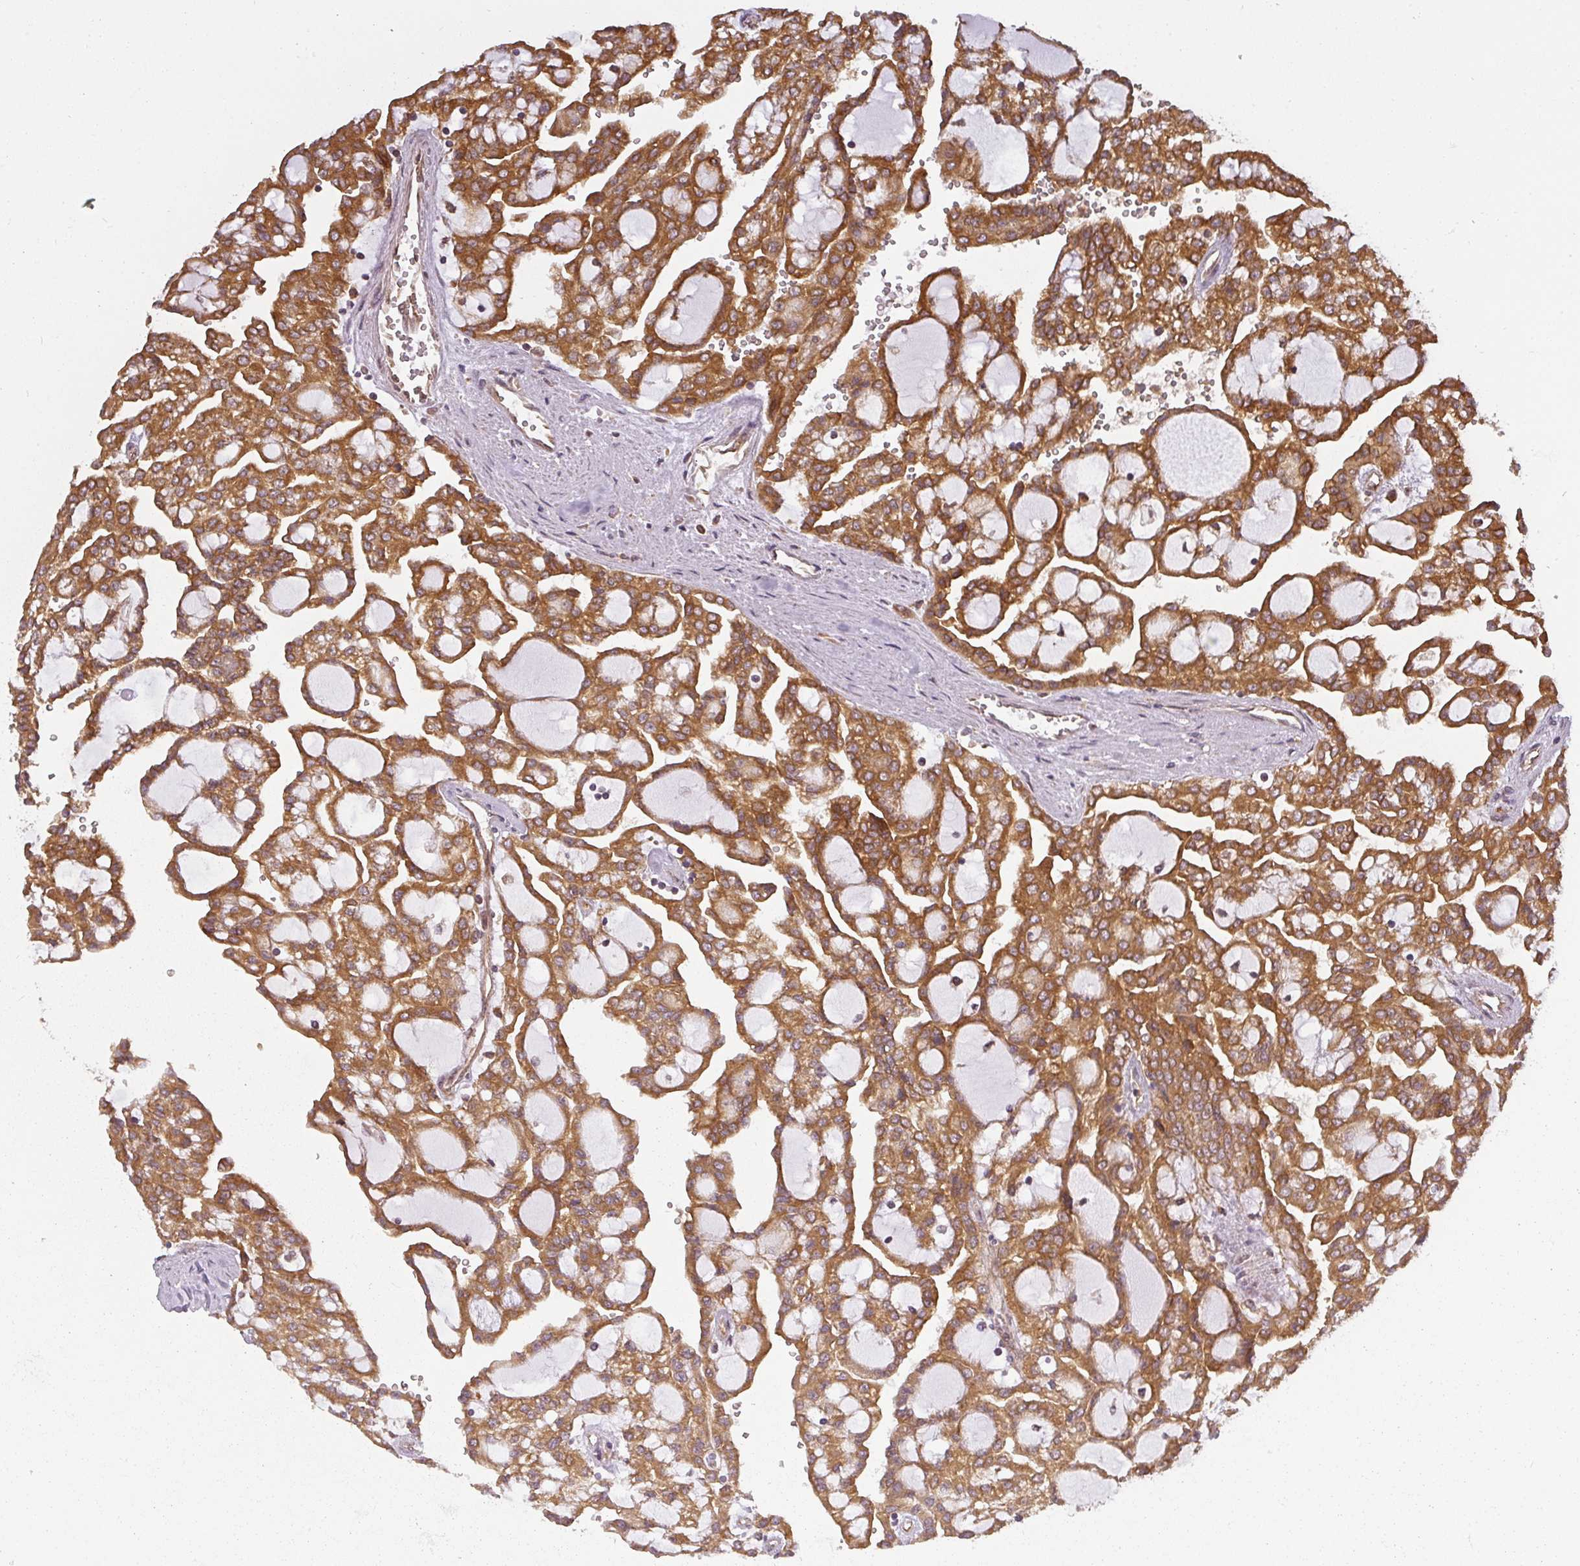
{"staining": {"intensity": "strong", "quantity": ">75%", "location": "cytoplasmic/membranous"}, "tissue": "renal cancer", "cell_type": "Tumor cells", "image_type": "cancer", "snomed": [{"axis": "morphology", "description": "Adenocarcinoma, NOS"}, {"axis": "topography", "description": "Kidney"}], "caption": "A brown stain shows strong cytoplasmic/membranous expression of a protein in renal adenocarcinoma tumor cells.", "gene": "PPP6R3", "patient": {"sex": "male", "age": 63}}